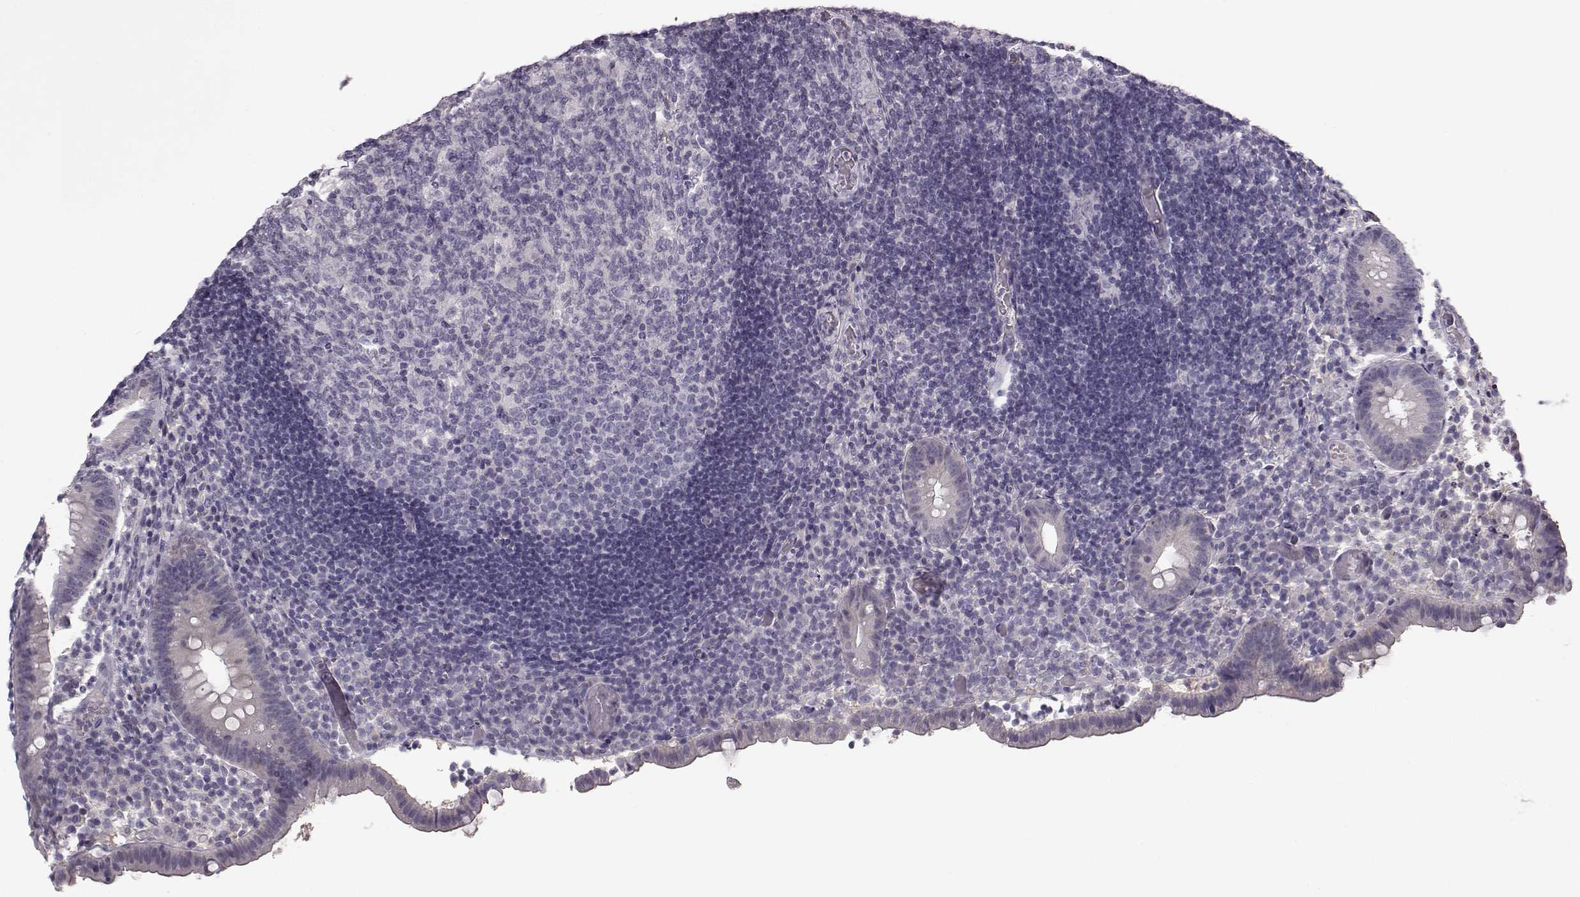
{"staining": {"intensity": "weak", "quantity": "25%-75%", "location": "cytoplasmic/membranous,nuclear"}, "tissue": "appendix", "cell_type": "Glandular cells", "image_type": "normal", "snomed": [{"axis": "morphology", "description": "Normal tissue, NOS"}, {"axis": "topography", "description": "Appendix"}], "caption": "Immunohistochemical staining of normal appendix exhibits 25%-75% levels of weak cytoplasmic/membranous,nuclear protein positivity in approximately 25%-75% of glandular cells.", "gene": "SPAG17", "patient": {"sex": "female", "age": 32}}